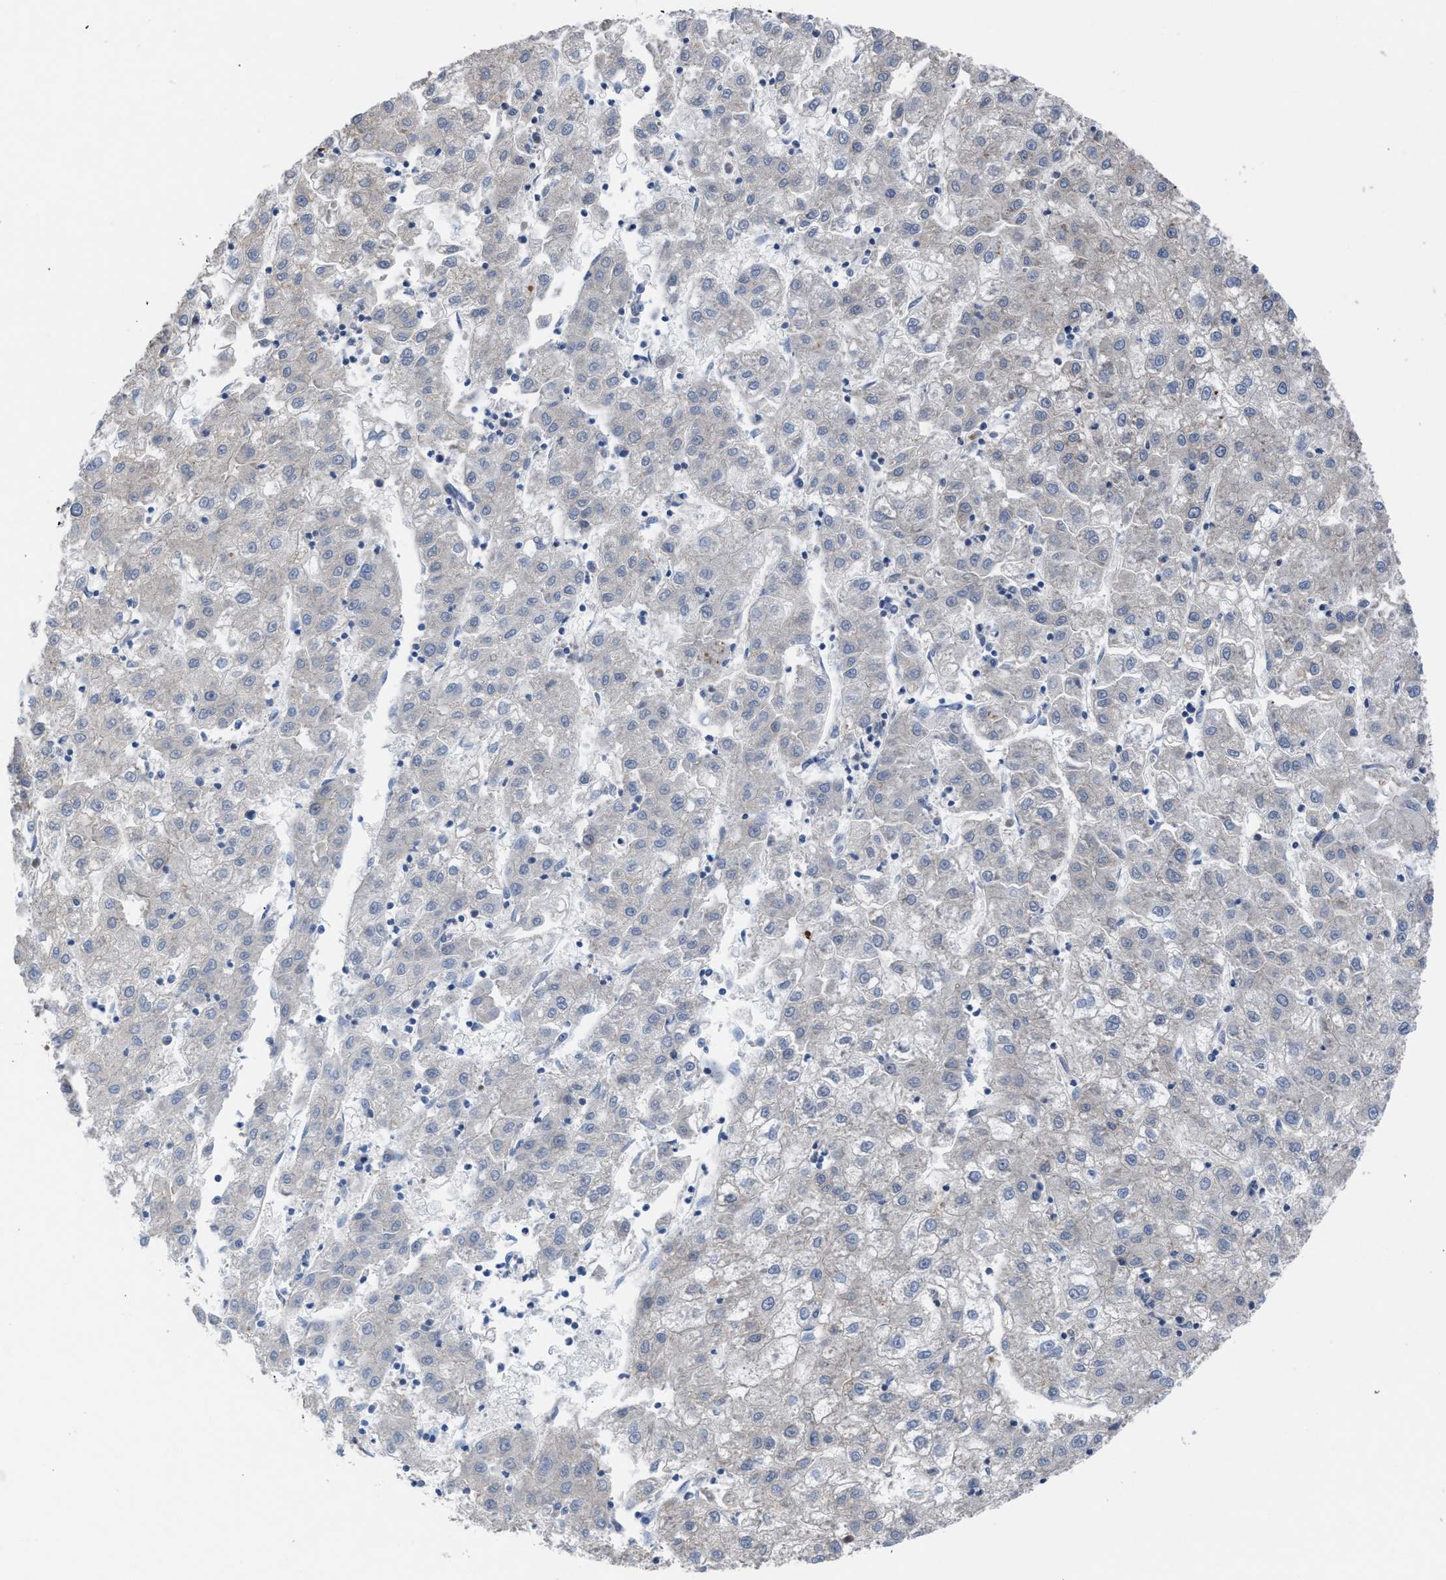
{"staining": {"intensity": "negative", "quantity": "none", "location": "none"}, "tissue": "liver cancer", "cell_type": "Tumor cells", "image_type": "cancer", "snomed": [{"axis": "morphology", "description": "Carcinoma, Hepatocellular, NOS"}, {"axis": "topography", "description": "Liver"}], "caption": "DAB (3,3'-diaminobenzidine) immunohistochemical staining of human liver cancer displays no significant staining in tumor cells. Nuclei are stained in blue.", "gene": "TP53BP2", "patient": {"sex": "male", "age": 72}}